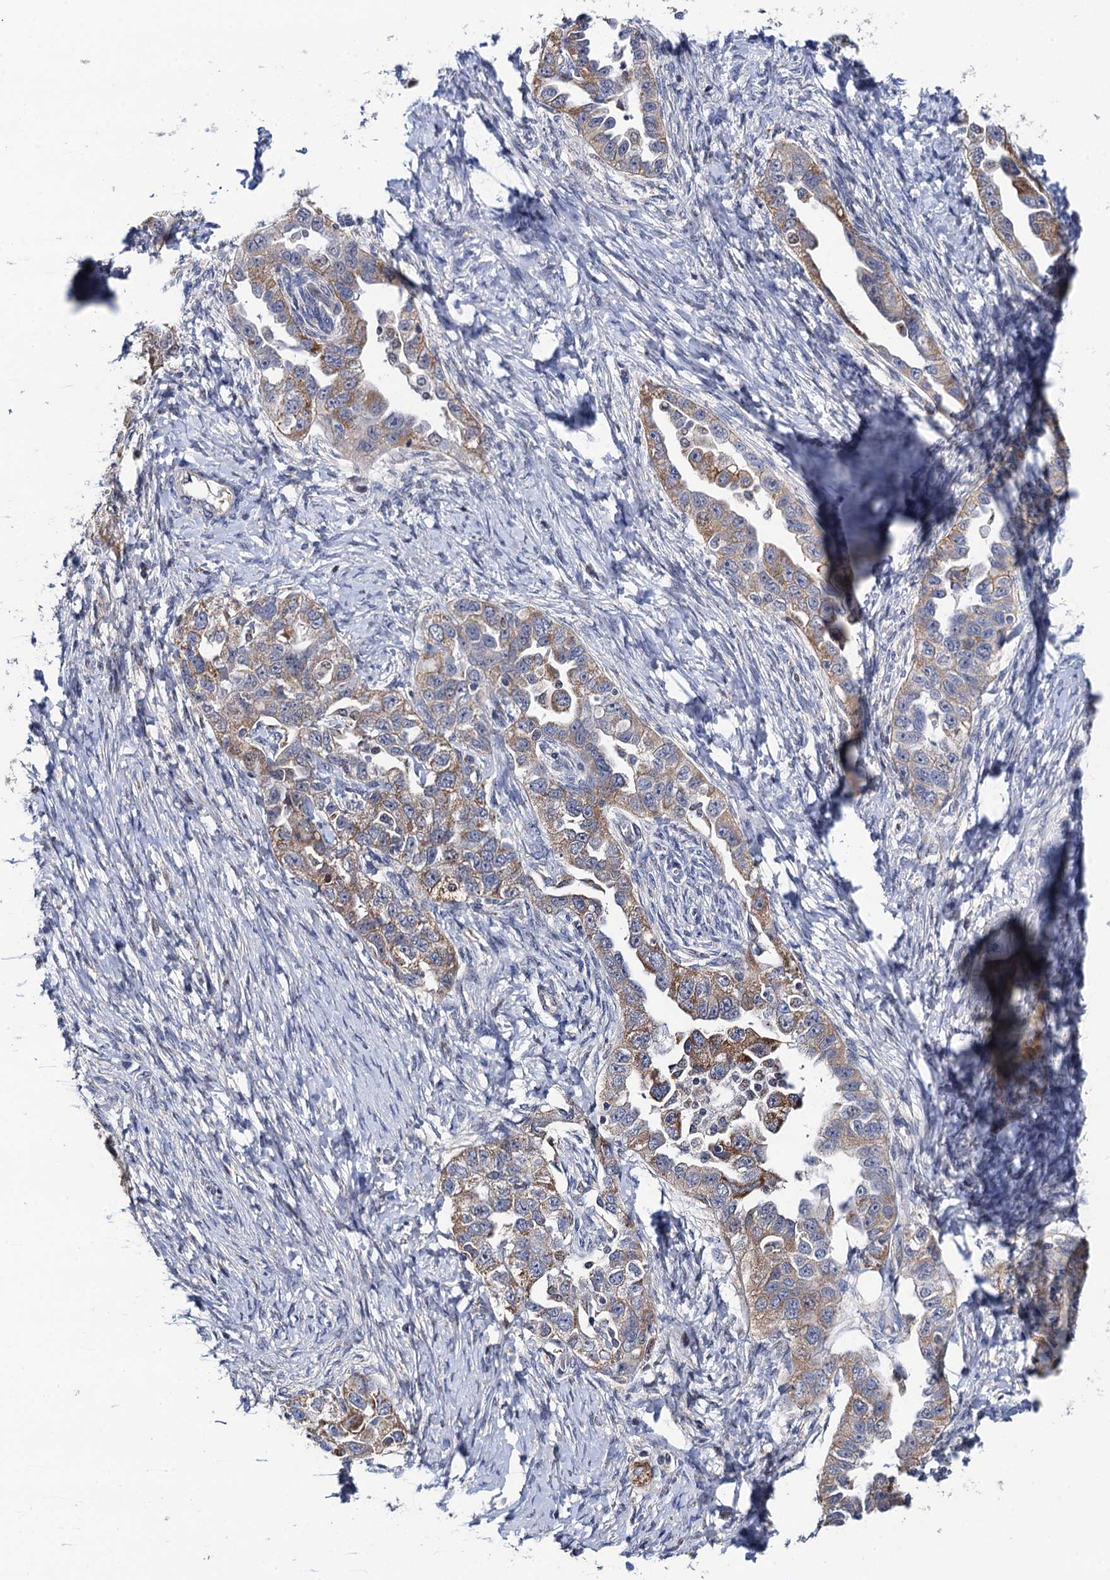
{"staining": {"intensity": "moderate", "quantity": "25%-75%", "location": "cytoplasmic/membranous"}, "tissue": "ovarian cancer", "cell_type": "Tumor cells", "image_type": "cancer", "snomed": [{"axis": "morphology", "description": "Carcinoma, NOS"}, {"axis": "morphology", "description": "Cystadenocarcinoma, serous, NOS"}, {"axis": "topography", "description": "Ovary"}], "caption": "This histopathology image demonstrates ovarian cancer stained with immunohistochemistry to label a protein in brown. The cytoplasmic/membranous of tumor cells show moderate positivity for the protein. Nuclei are counter-stained blue.", "gene": "PTCD3", "patient": {"sex": "female", "age": 69}}